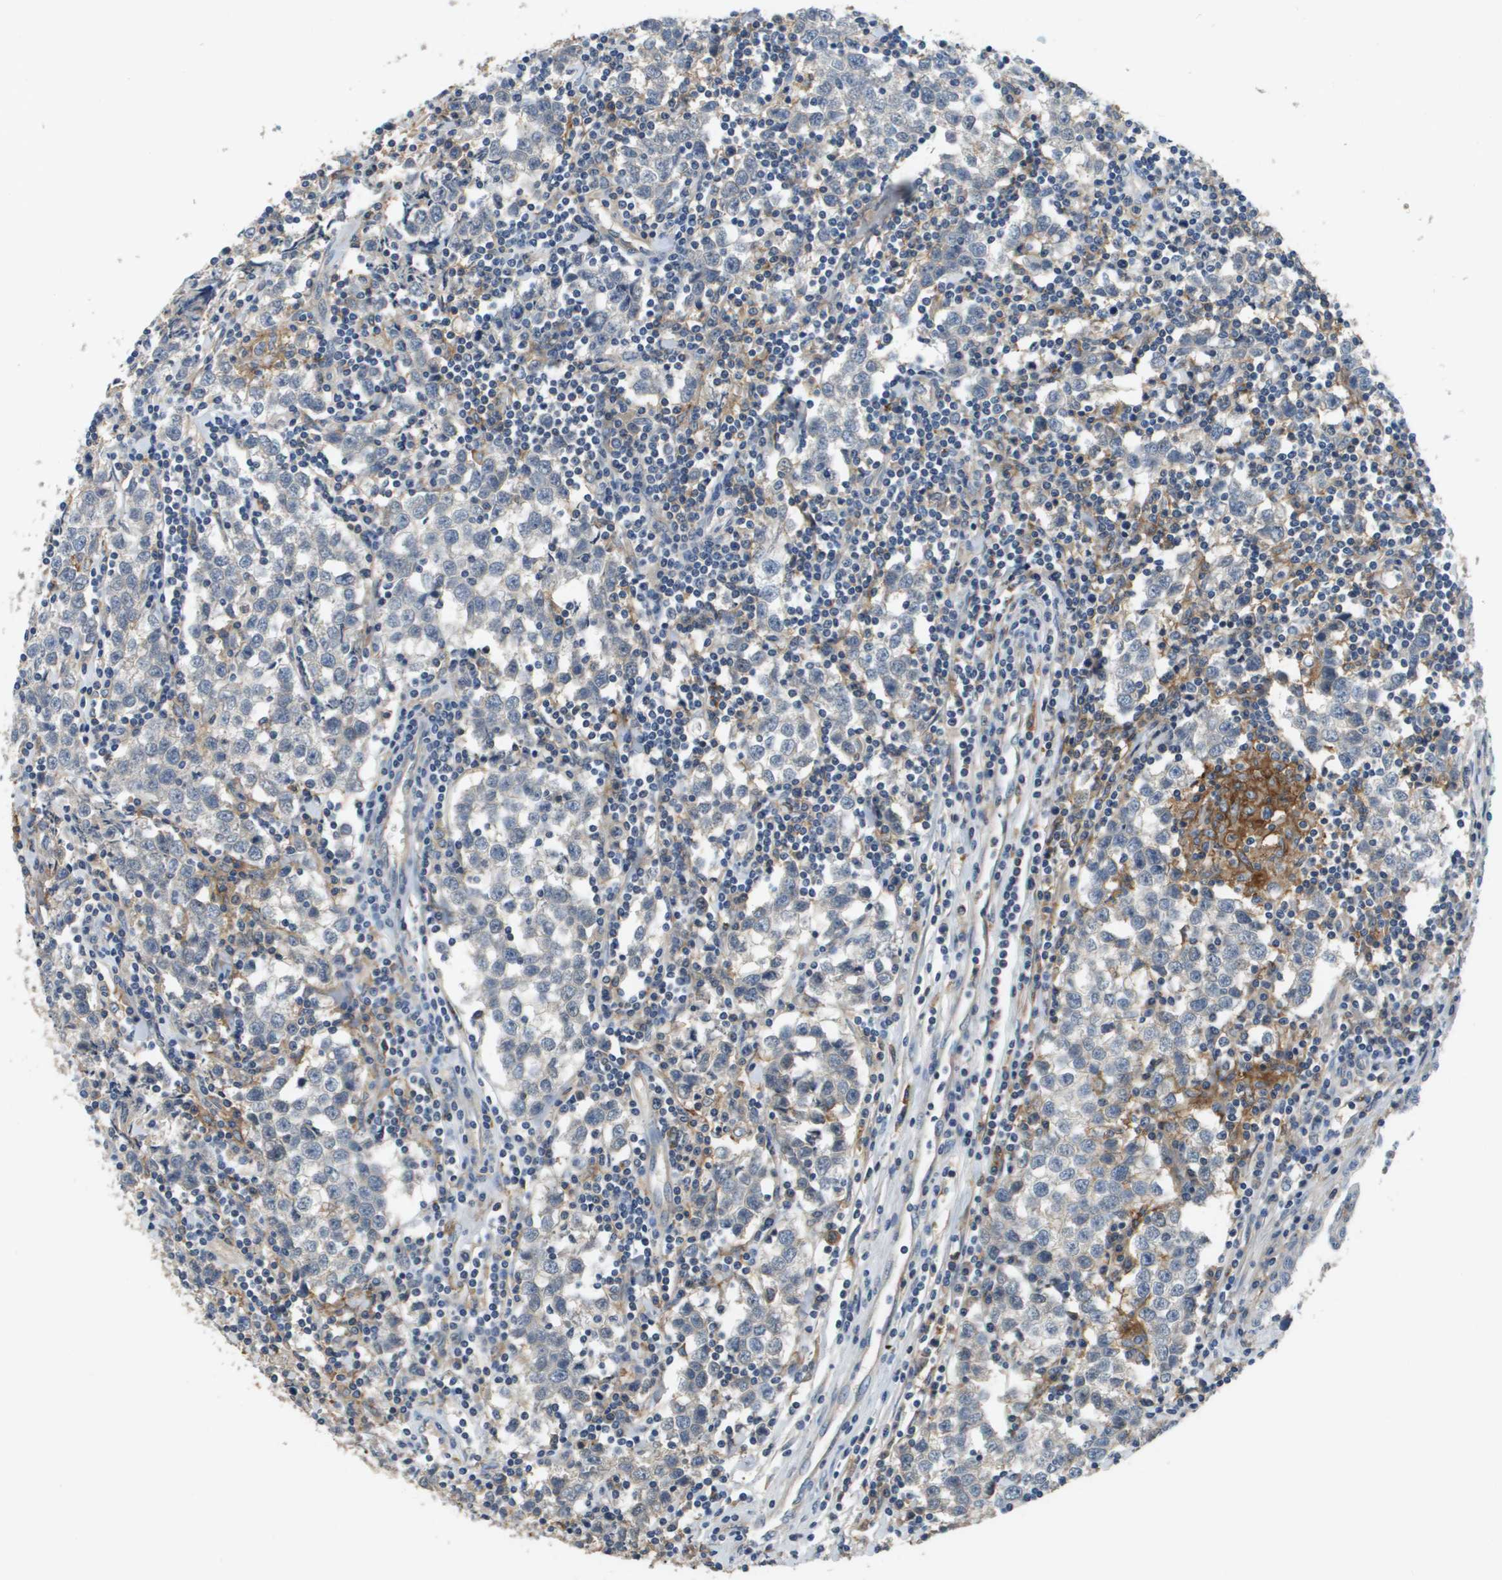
{"staining": {"intensity": "negative", "quantity": "none", "location": "none"}, "tissue": "testis cancer", "cell_type": "Tumor cells", "image_type": "cancer", "snomed": [{"axis": "morphology", "description": "Seminoma, NOS"}, {"axis": "morphology", "description": "Carcinoma, Embryonal, NOS"}, {"axis": "topography", "description": "Testis"}], "caption": "Testis cancer was stained to show a protein in brown. There is no significant expression in tumor cells.", "gene": "SLC16A3", "patient": {"sex": "male", "age": 36}}